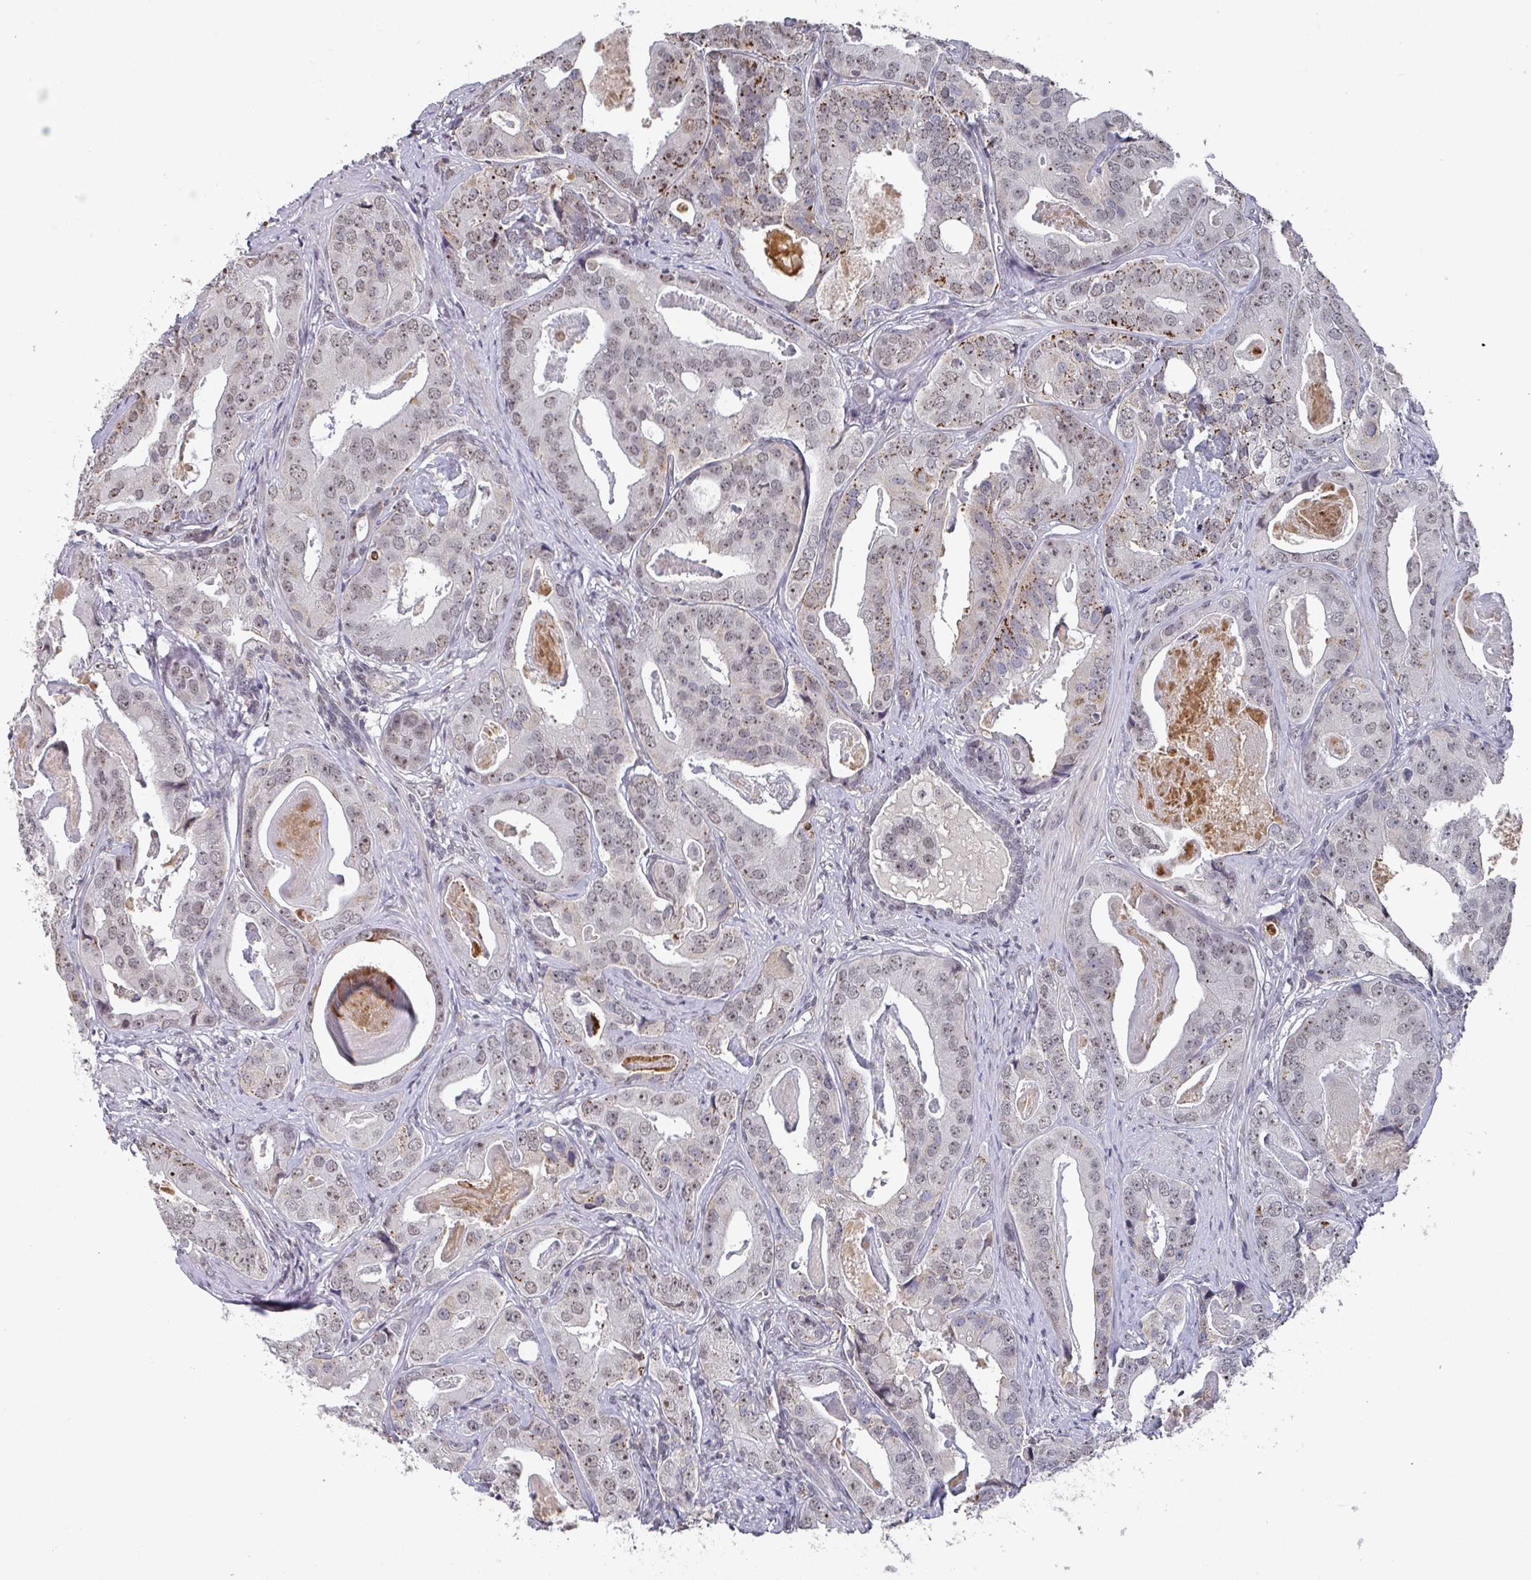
{"staining": {"intensity": "weak", "quantity": "25%-75%", "location": "nuclear"}, "tissue": "prostate cancer", "cell_type": "Tumor cells", "image_type": "cancer", "snomed": [{"axis": "morphology", "description": "Adenocarcinoma, High grade"}, {"axis": "topography", "description": "Prostate"}], "caption": "Adenocarcinoma (high-grade) (prostate) stained with DAB (3,3'-diaminobenzidine) IHC exhibits low levels of weak nuclear expression in approximately 25%-75% of tumor cells. The staining was performed using DAB, with brown indicating positive protein expression. Nuclei are stained blue with hematoxylin.", "gene": "ZNF654", "patient": {"sex": "male", "age": 71}}